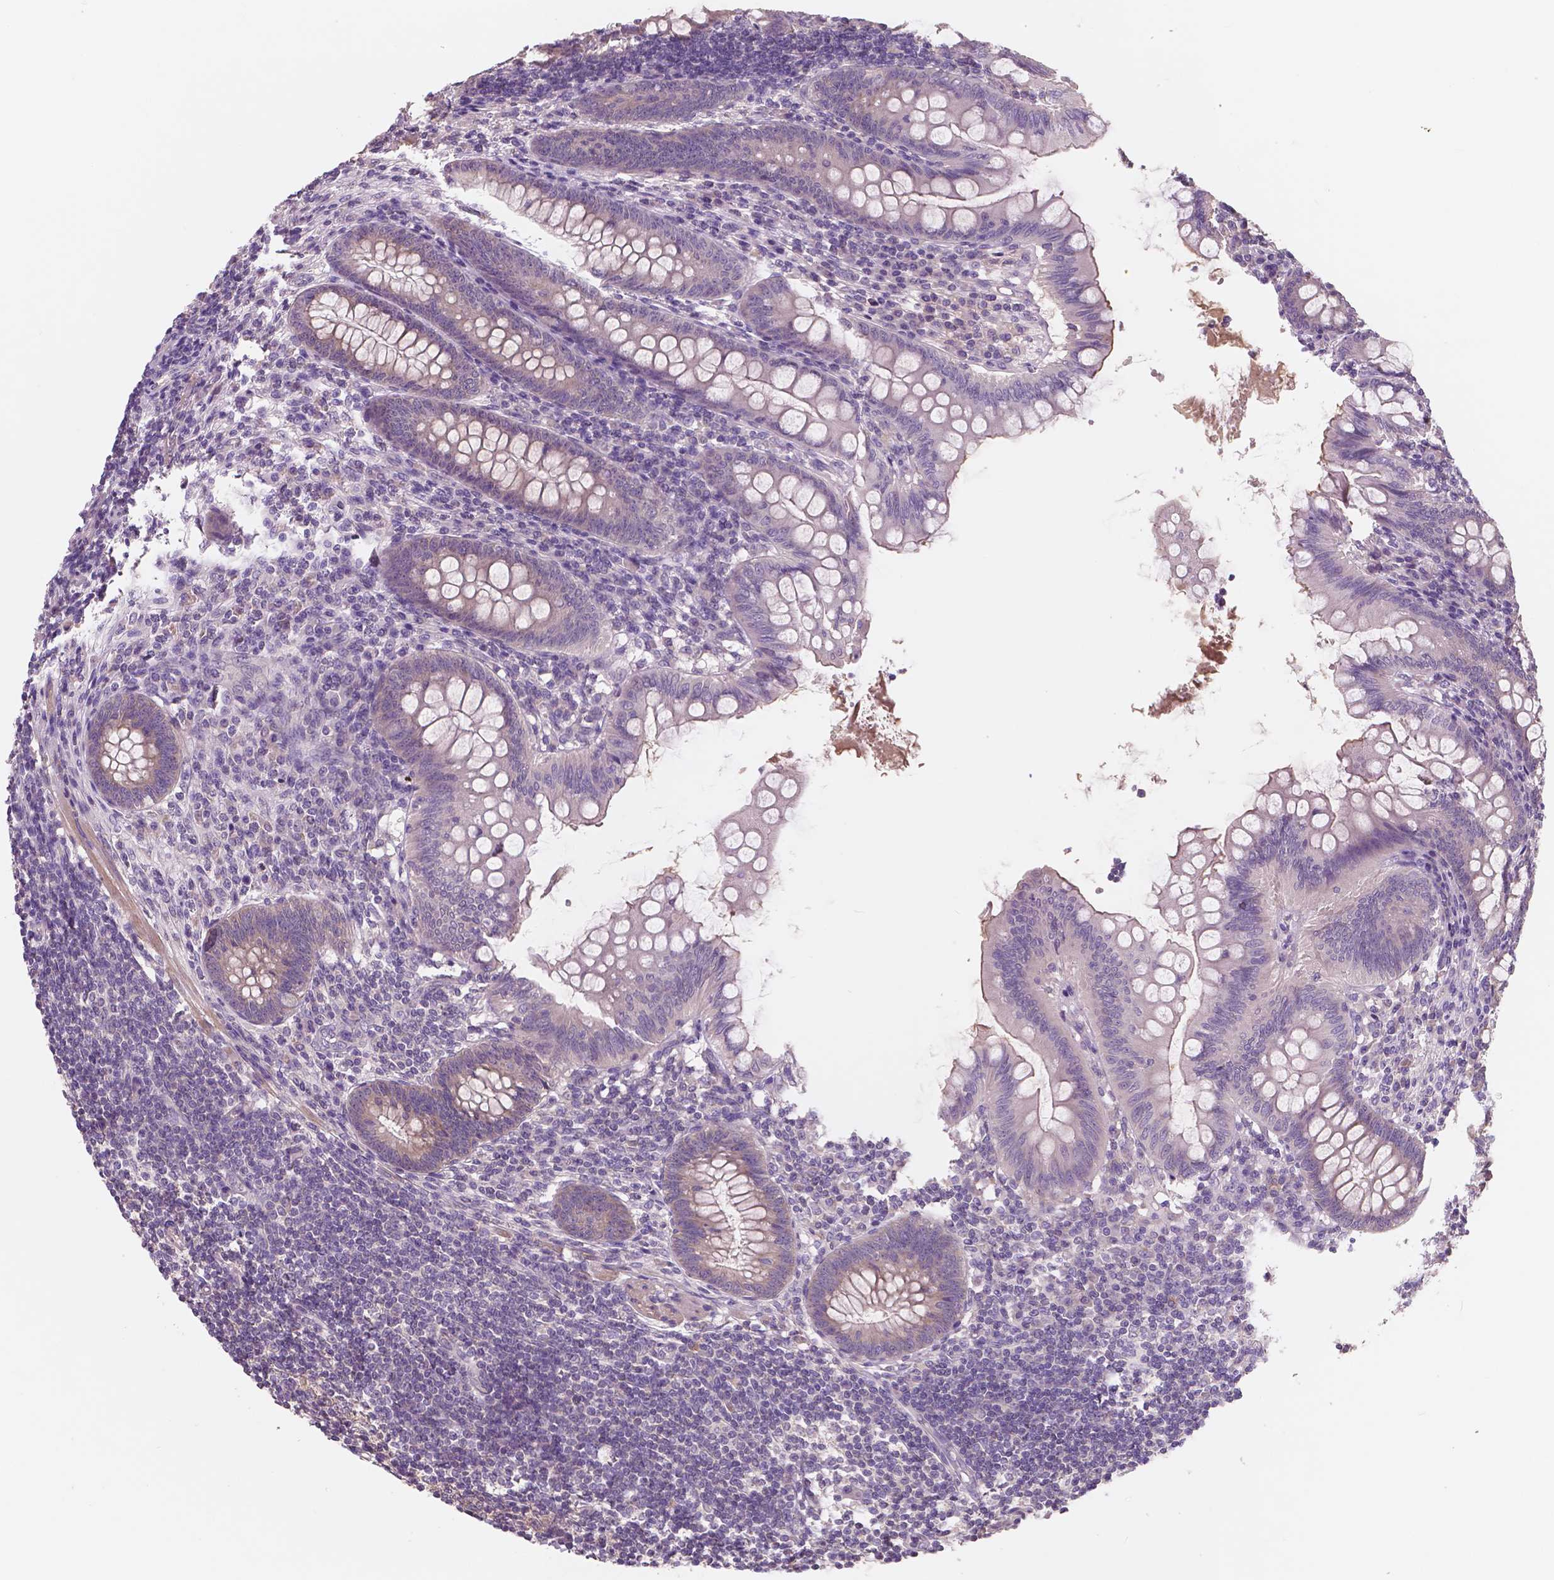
{"staining": {"intensity": "weak", "quantity": "25%-75%", "location": "cytoplasmic/membranous"}, "tissue": "appendix", "cell_type": "Glandular cells", "image_type": "normal", "snomed": [{"axis": "morphology", "description": "Normal tissue, NOS"}, {"axis": "topography", "description": "Appendix"}], "caption": "A brown stain highlights weak cytoplasmic/membranous positivity of a protein in glandular cells of normal human appendix. The staining is performed using DAB (3,3'-diaminobenzidine) brown chromogen to label protein expression. The nuclei are counter-stained blue using hematoxylin.", "gene": "LSM14B", "patient": {"sex": "female", "age": 57}}